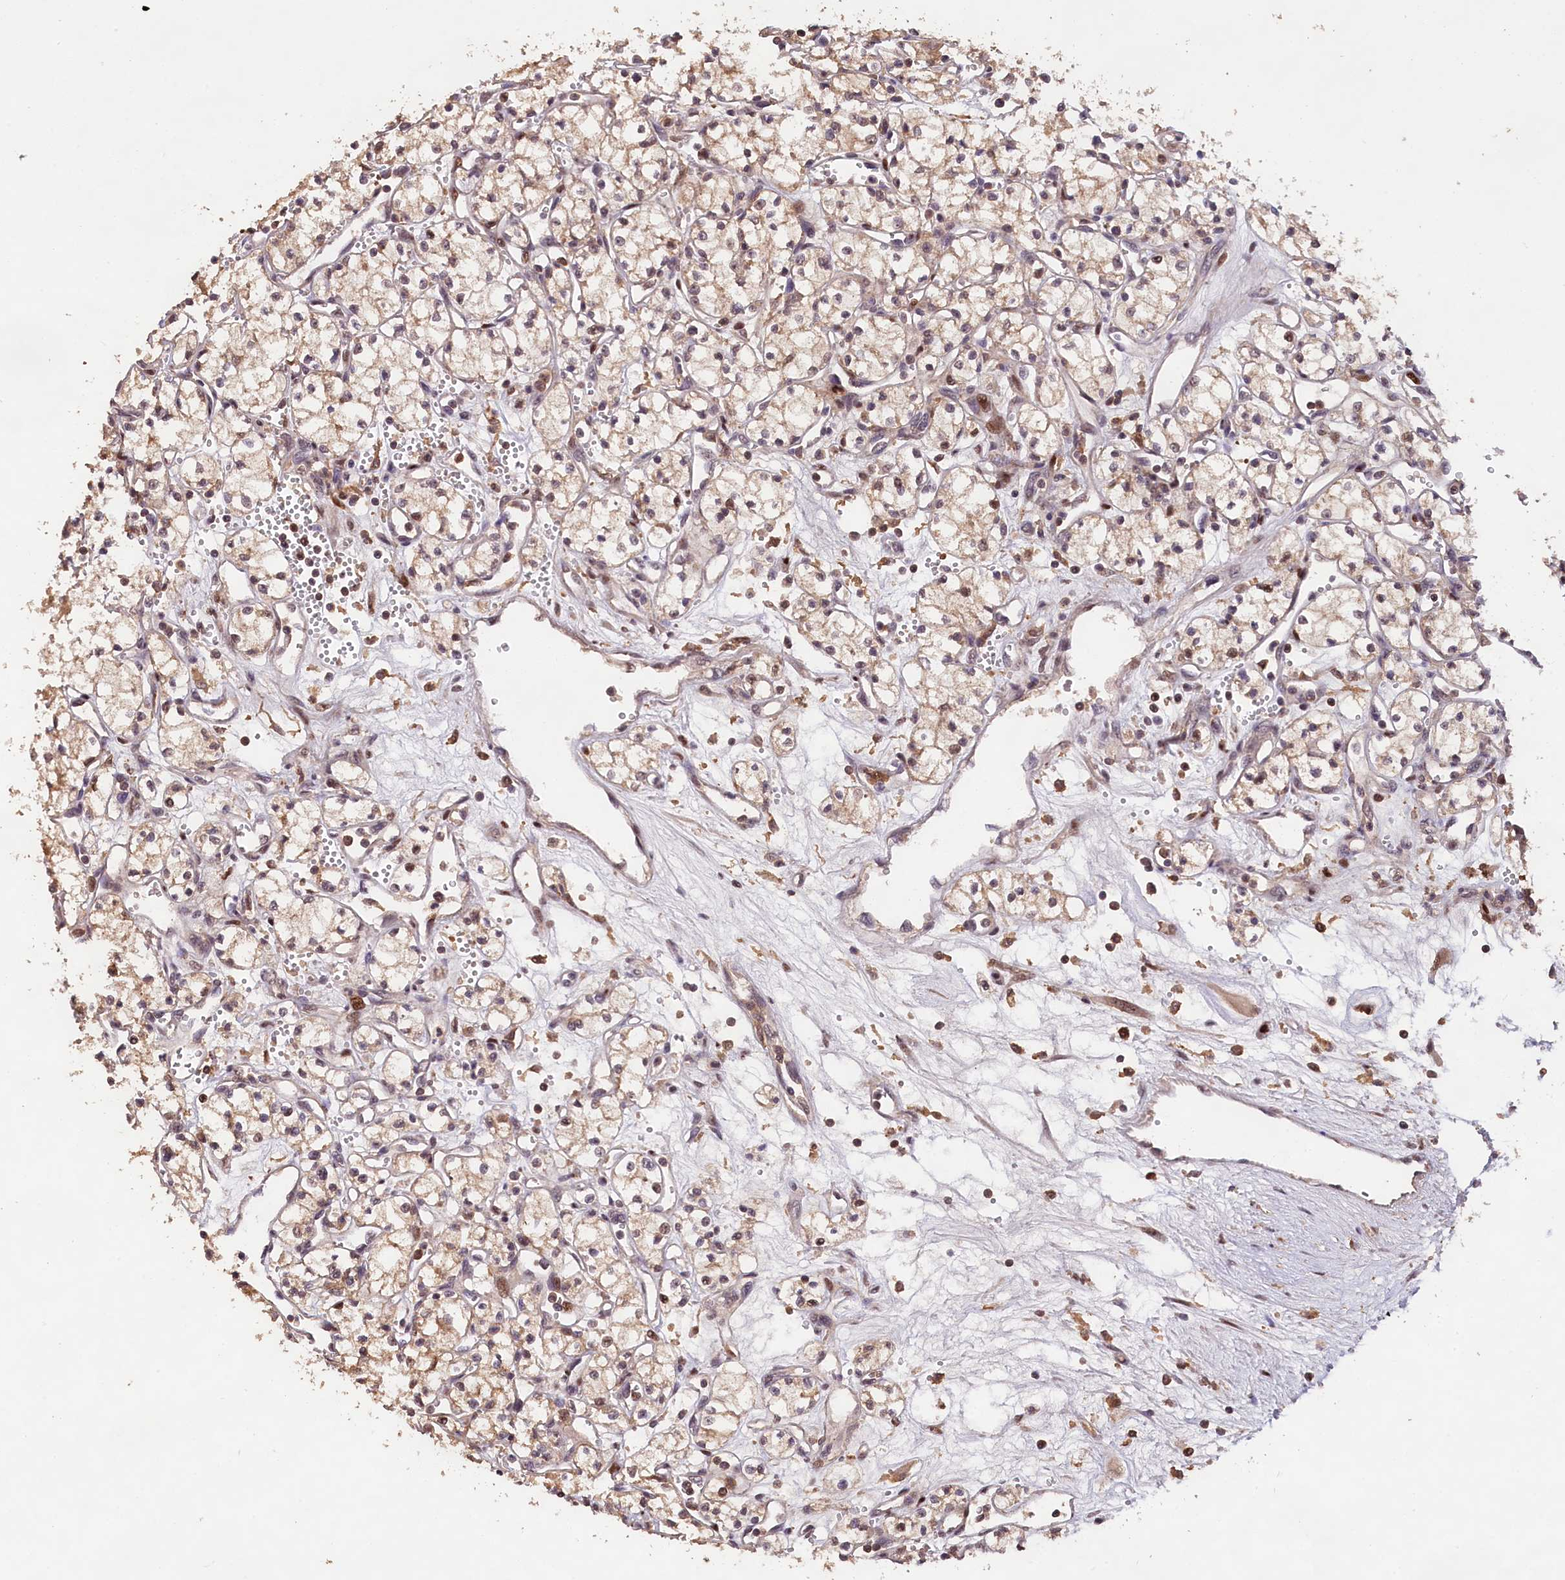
{"staining": {"intensity": "moderate", "quantity": "25%-75%", "location": "cytoplasmic/membranous,nuclear"}, "tissue": "renal cancer", "cell_type": "Tumor cells", "image_type": "cancer", "snomed": [{"axis": "morphology", "description": "Adenocarcinoma, NOS"}, {"axis": "topography", "description": "Kidney"}], "caption": "High-power microscopy captured an IHC micrograph of adenocarcinoma (renal), revealing moderate cytoplasmic/membranous and nuclear expression in about 25%-75% of tumor cells. Using DAB (brown) and hematoxylin (blue) stains, captured at high magnification using brightfield microscopy.", "gene": "PHAF1", "patient": {"sex": "male", "age": 59}}